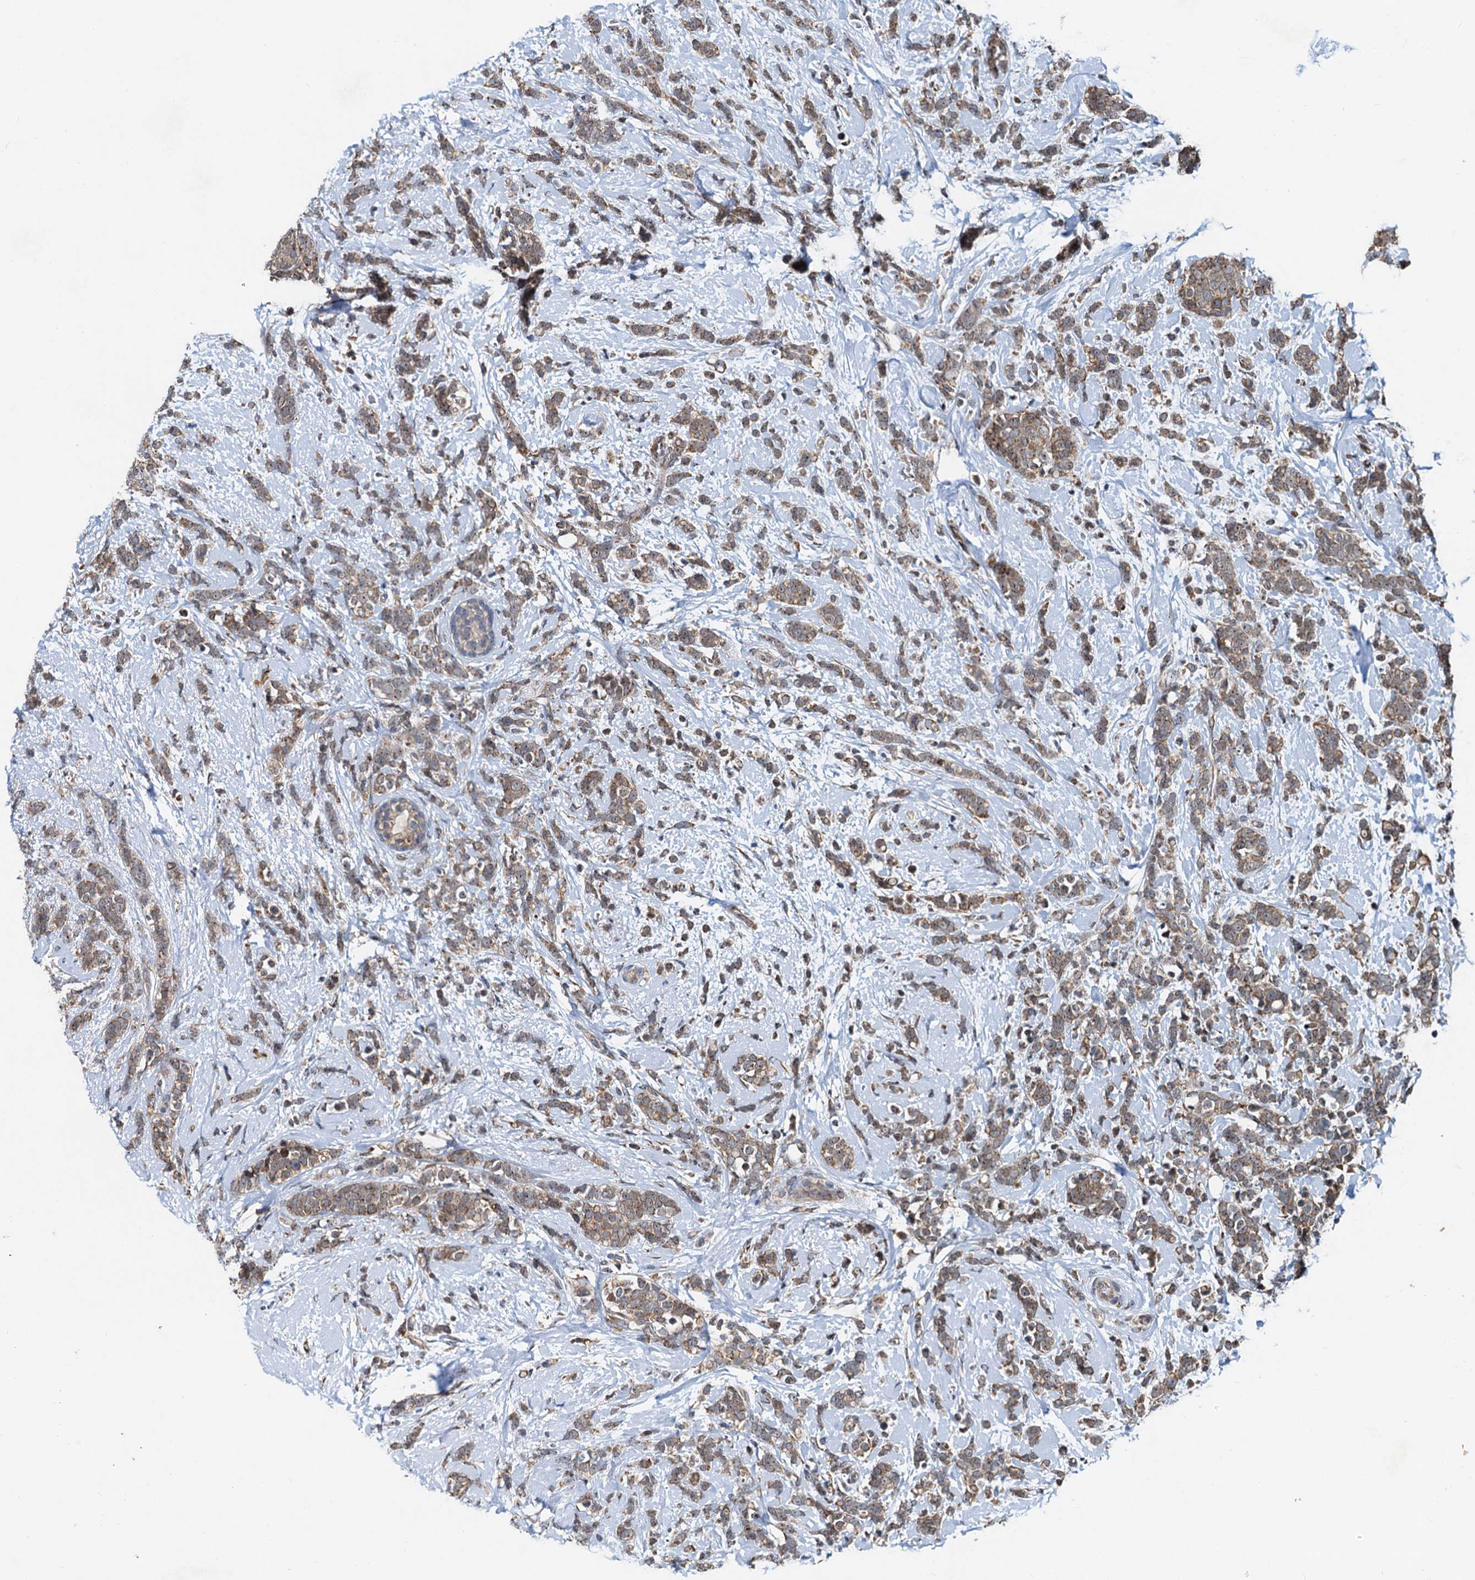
{"staining": {"intensity": "moderate", "quantity": ">75%", "location": "cytoplasmic/membranous"}, "tissue": "breast cancer", "cell_type": "Tumor cells", "image_type": "cancer", "snomed": [{"axis": "morphology", "description": "Lobular carcinoma"}, {"axis": "topography", "description": "Breast"}], "caption": "Immunohistochemical staining of breast cancer exhibits medium levels of moderate cytoplasmic/membranous protein expression in about >75% of tumor cells.", "gene": "DNAJC21", "patient": {"sex": "female", "age": 58}}